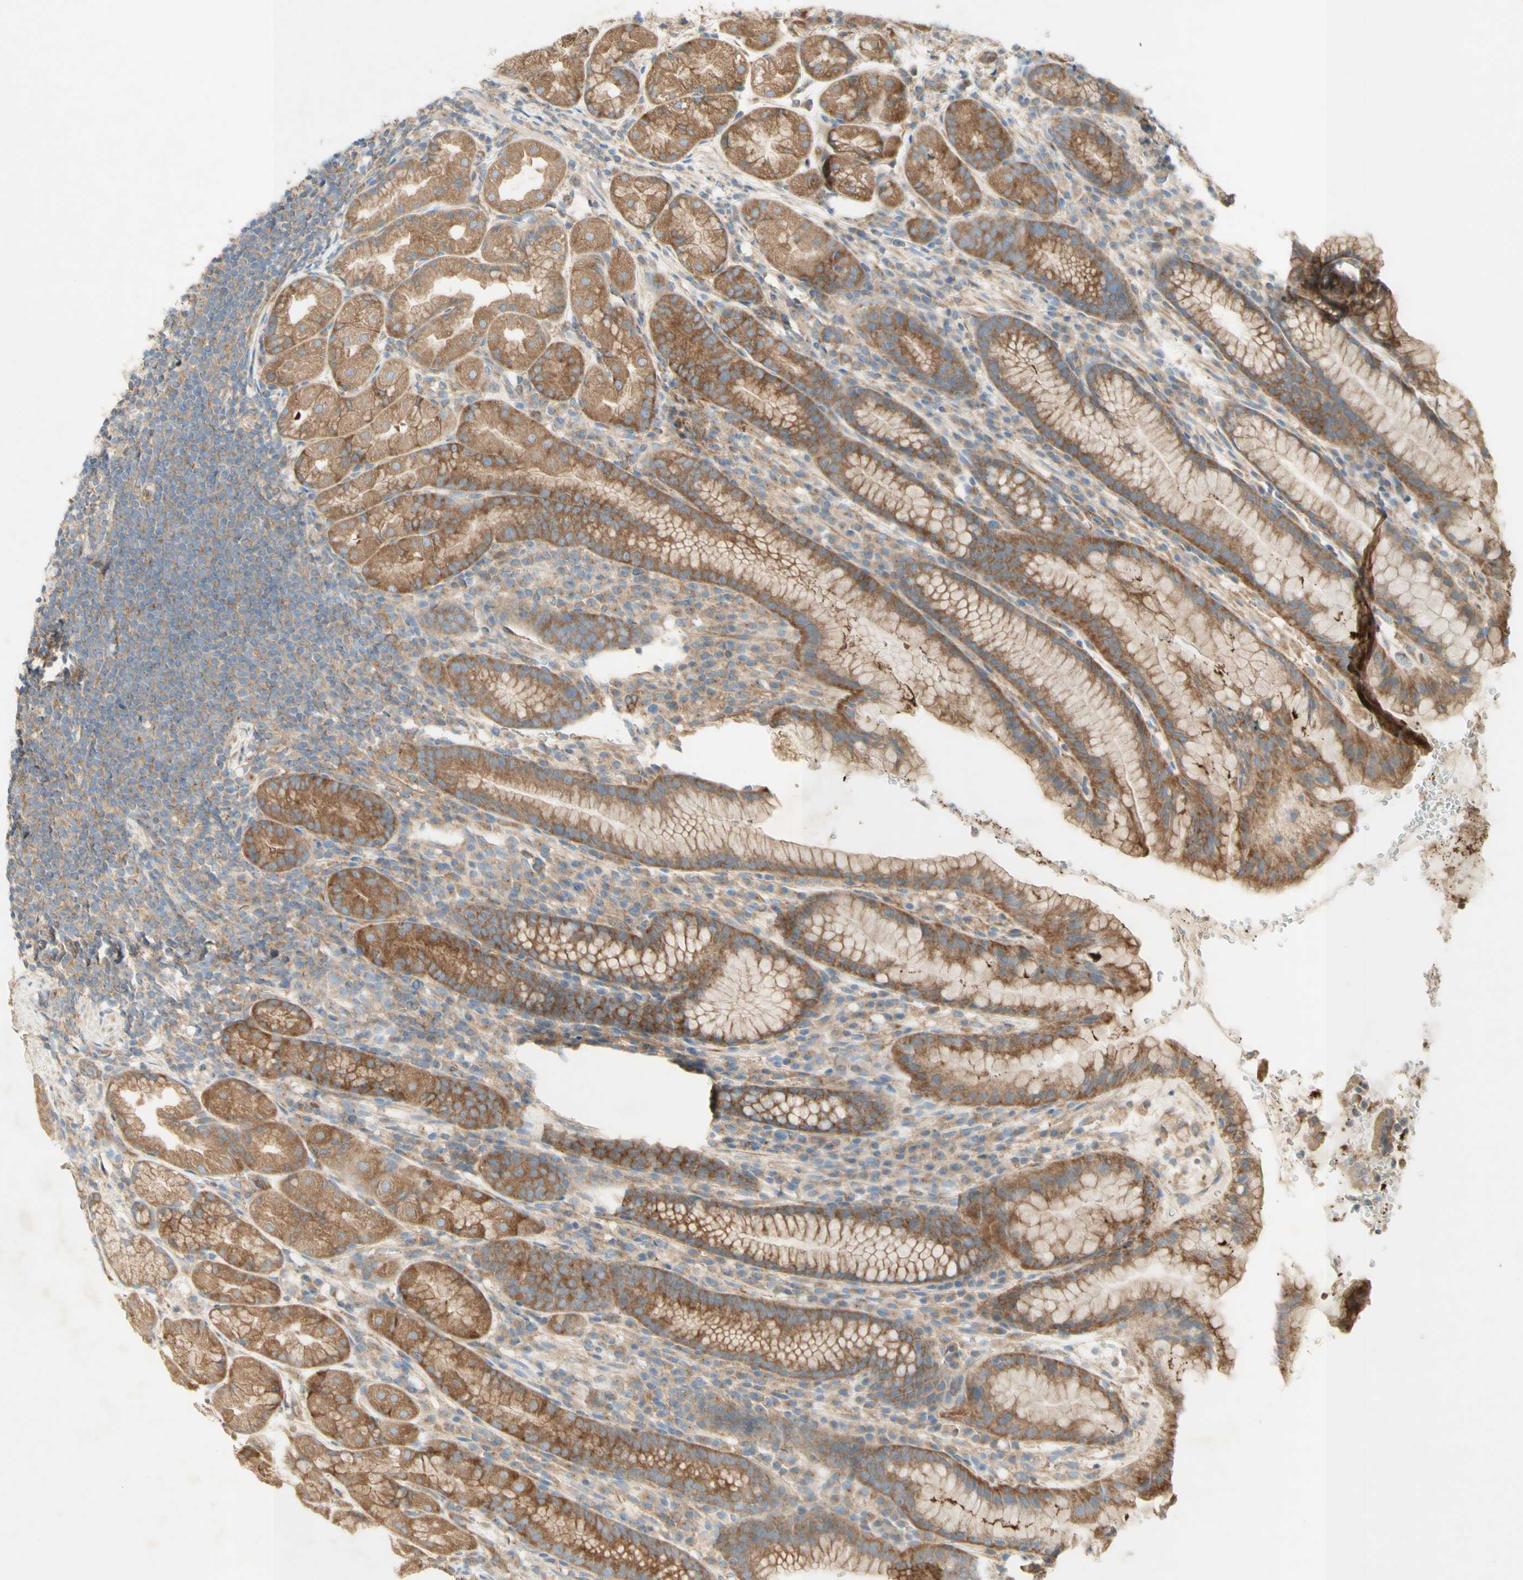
{"staining": {"intensity": "moderate", "quantity": "25%-75%", "location": "cytoplasmic/membranous"}, "tissue": "stomach", "cell_type": "Glandular cells", "image_type": "normal", "snomed": [{"axis": "morphology", "description": "Normal tissue, NOS"}, {"axis": "topography", "description": "Stomach, lower"}], "caption": "Glandular cells show medium levels of moderate cytoplasmic/membranous staining in approximately 25%-75% of cells in benign human stomach.", "gene": "DYNC1H1", "patient": {"sex": "male", "age": 52}}